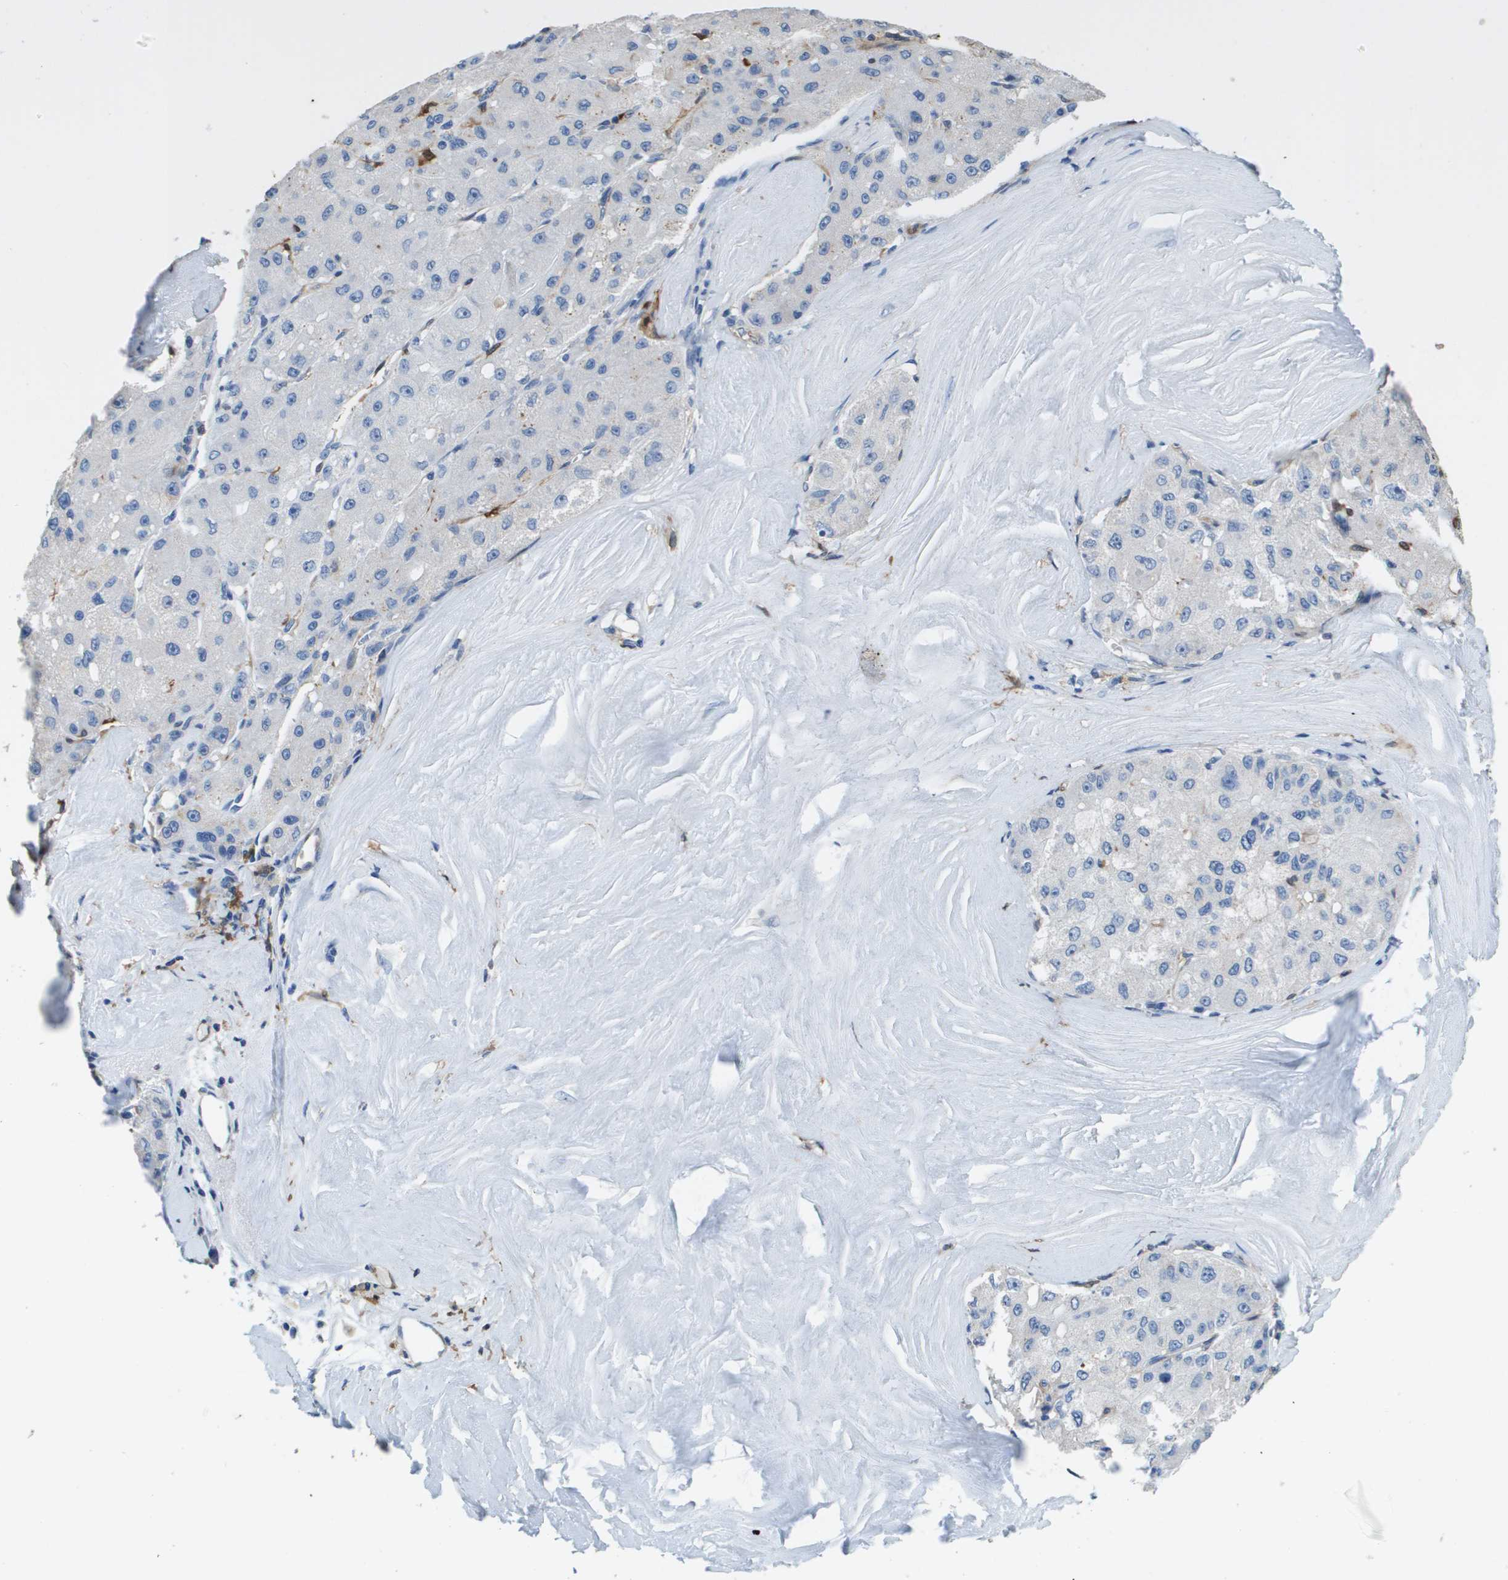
{"staining": {"intensity": "negative", "quantity": "none", "location": "none"}, "tissue": "liver cancer", "cell_type": "Tumor cells", "image_type": "cancer", "snomed": [{"axis": "morphology", "description": "Carcinoma, Hepatocellular, NOS"}, {"axis": "topography", "description": "Liver"}], "caption": "Liver cancer (hepatocellular carcinoma) stained for a protein using immunohistochemistry displays no staining tumor cells.", "gene": "FABP5", "patient": {"sex": "male", "age": 80}}